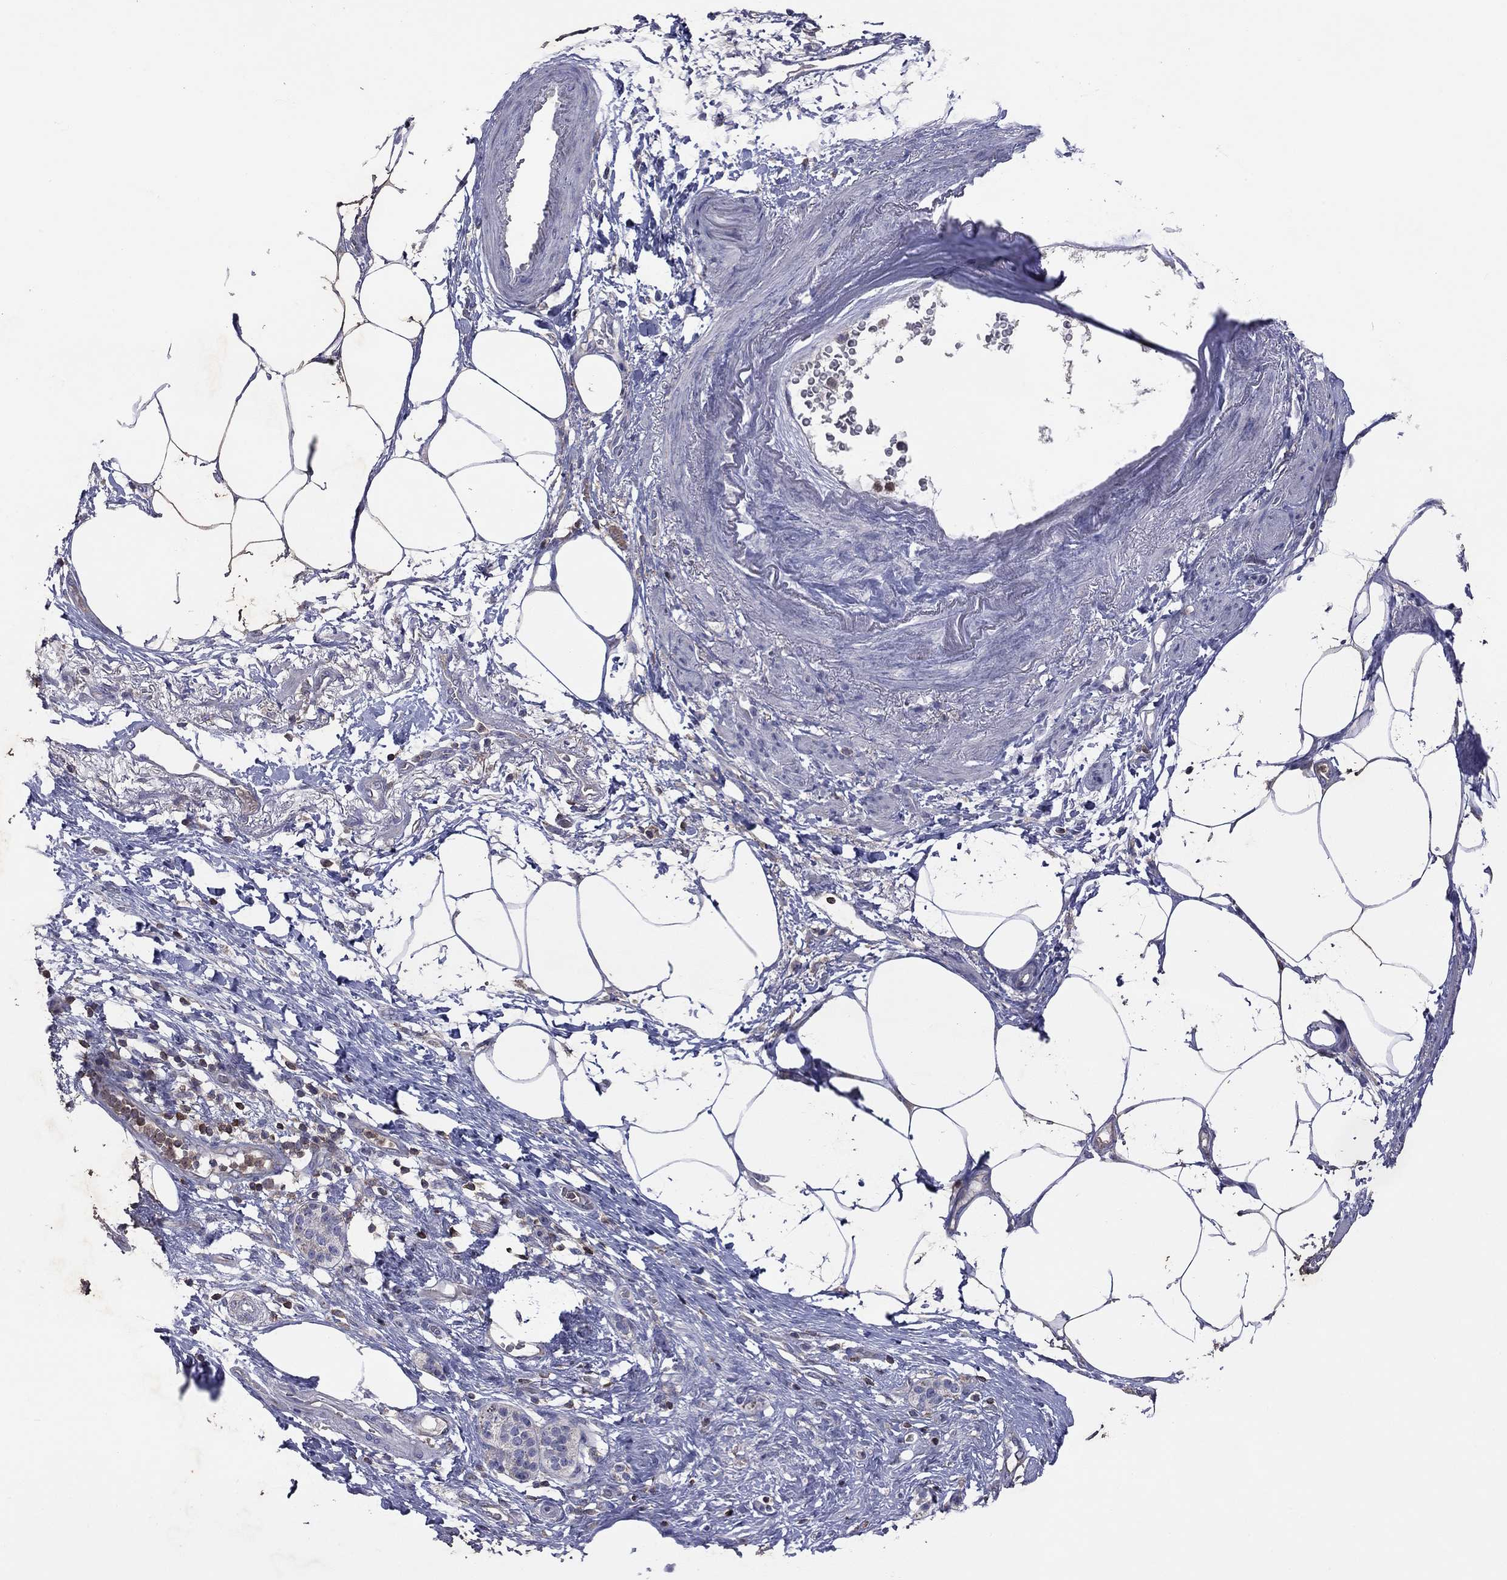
{"staining": {"intensity": "negative", "quantity": "none", "location": "none"}, "tissue": "pancreatic cancer", "cell_type": "Tumor cells", "image_type": "cancer", "snomed": [{"axis": "morphology", "description": "Adenocarcinoma, NOS"}, {"axis": "topography", "description": "Pancreas"}], "caption": "This is an immunohistochemistry histopathology image of pancreatic cancer (adenocarcinoma). There is no positivity in tumor cells.", "gene": "IPCEF1", "patient": {"sex": "female", "age": 72}}